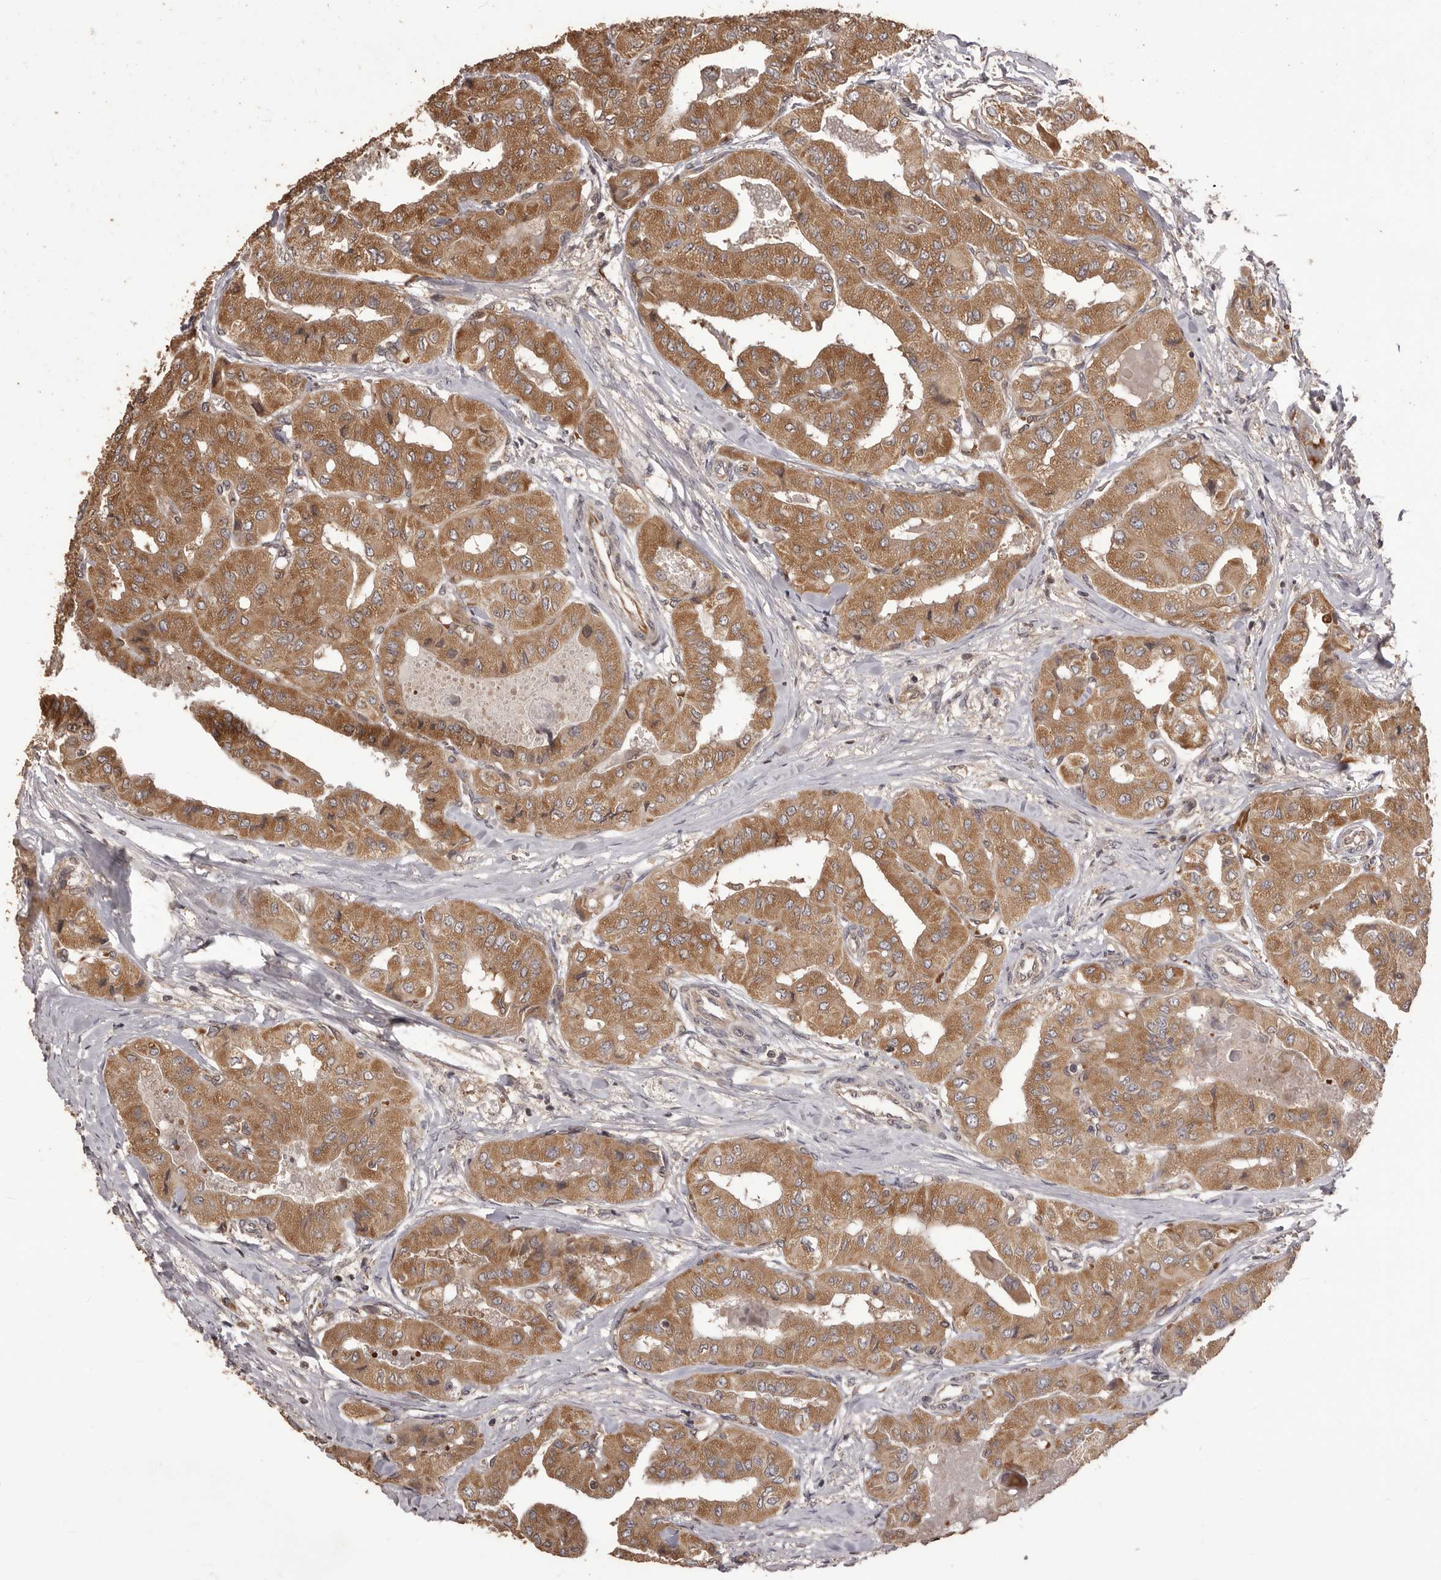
{"staining": {"intensity": "moderate", "quantity": ">75%", "location": "cytoplasmic/membranous"}, "tissue": "thyroid cancer", "cell_type": "Tumor cells", "image_type": "cancer", "snomed": [{"axis": "morphology", "description": "Papillary adenocarcinoma, NOS"}, {"axis": "topography", "description": "Thyroid gland"}], "caption": "Immunohistochemical staining of human thyroid cancer (papillary adenocarcinoma) demonstrates medium levels of moderate cytoplasmic/membranous staining in about >75% of tumor cells.", "gene": "QRSL1", "patient": {"sex": "female", "age": 59}}